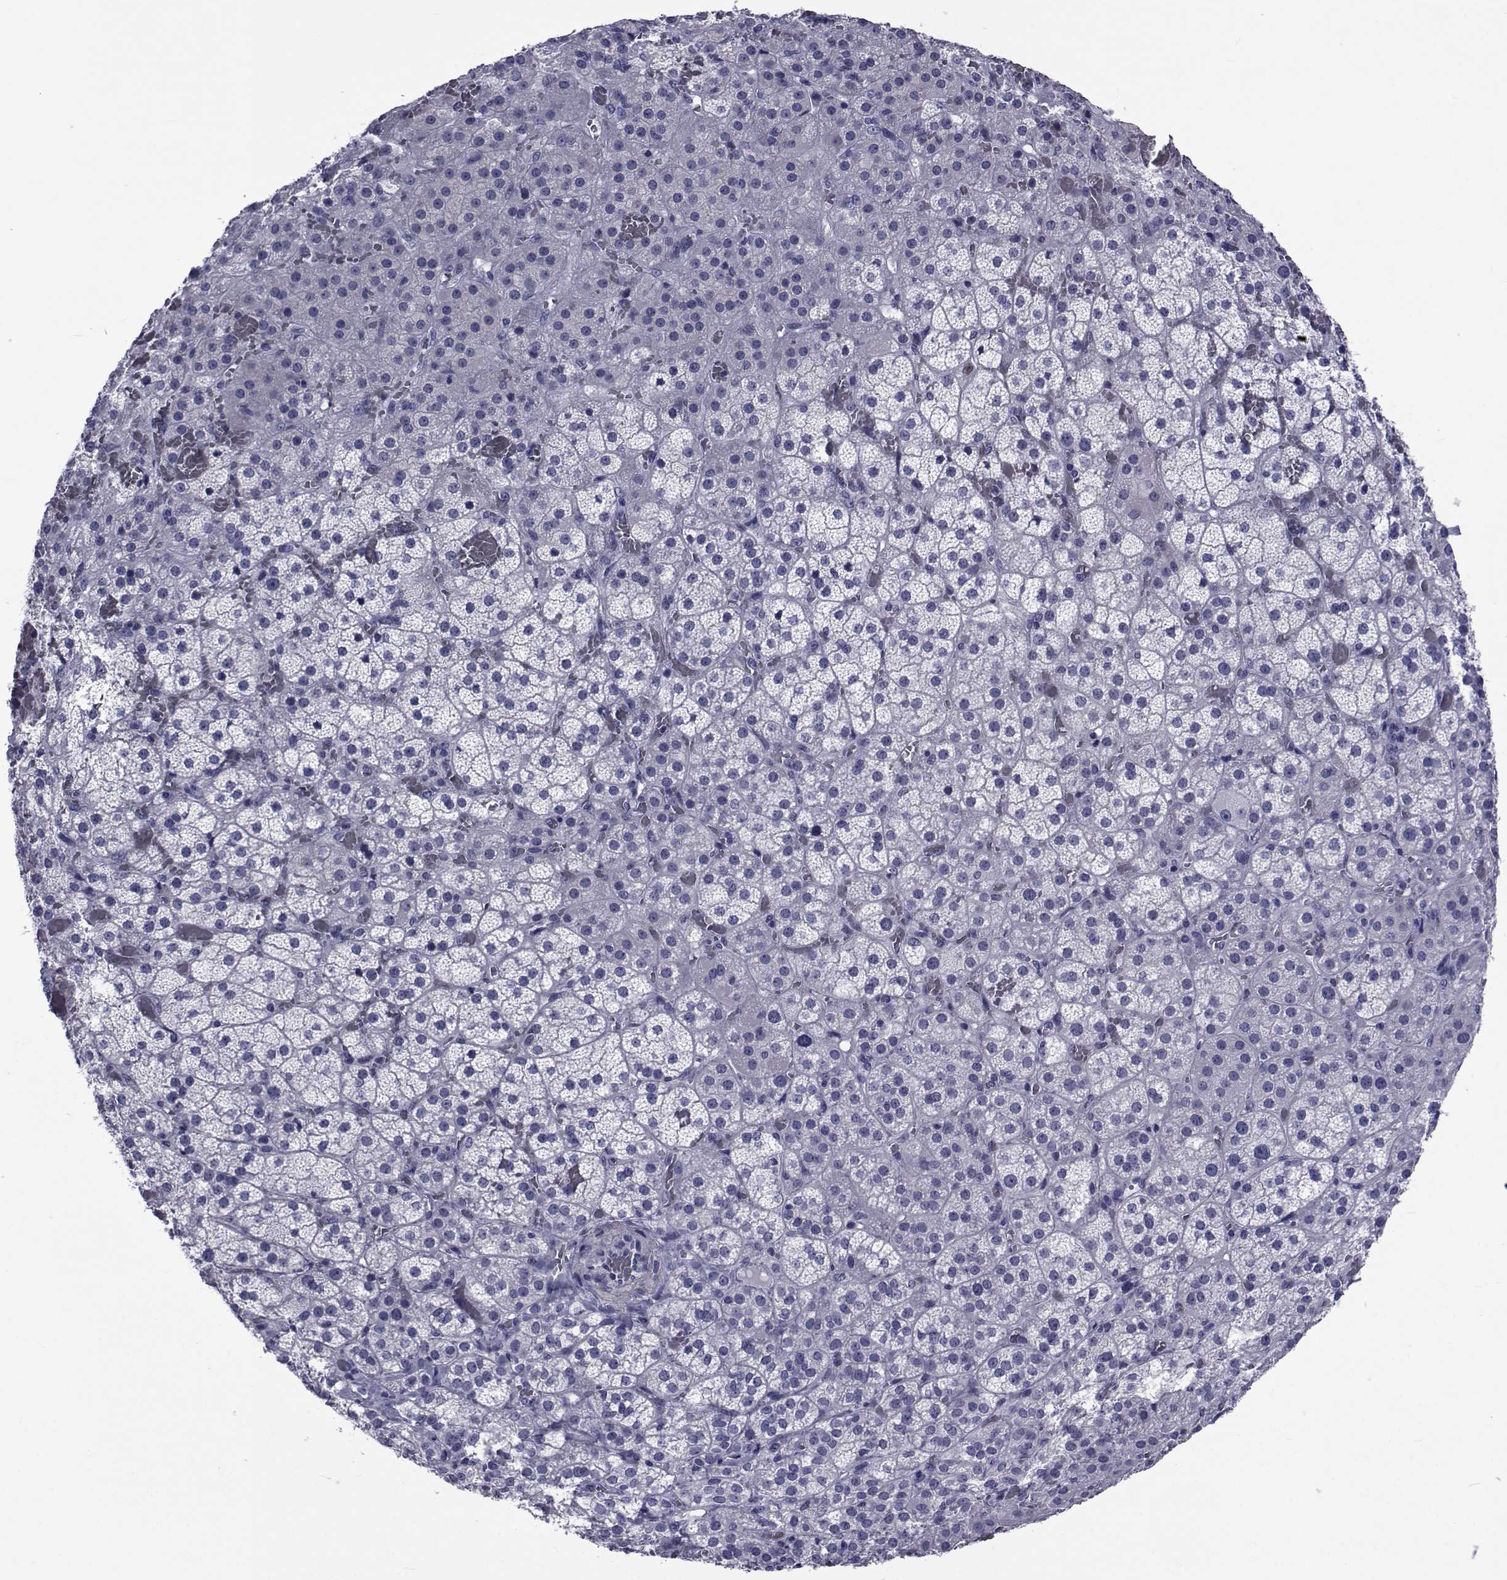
{"staining": {"intensity": "negative", "quantity": "none", "location": "none"}, "tissue": "adrenal gland", "cell_type": "Glandular cells", "image_type": "normal", "snomed": [{"axis": "morphology", "description": "Normal tissue, NOS"}, {"axis": "topography", "description": "Adrenal gland"}], "caption": "A high-resolution micrograph shows IHC staining of normal adrenal gland, which exhibits no significant positivity in glandular cells.", "gene": "GKAP1", "patient": {"sex": "male", "age": 57}}